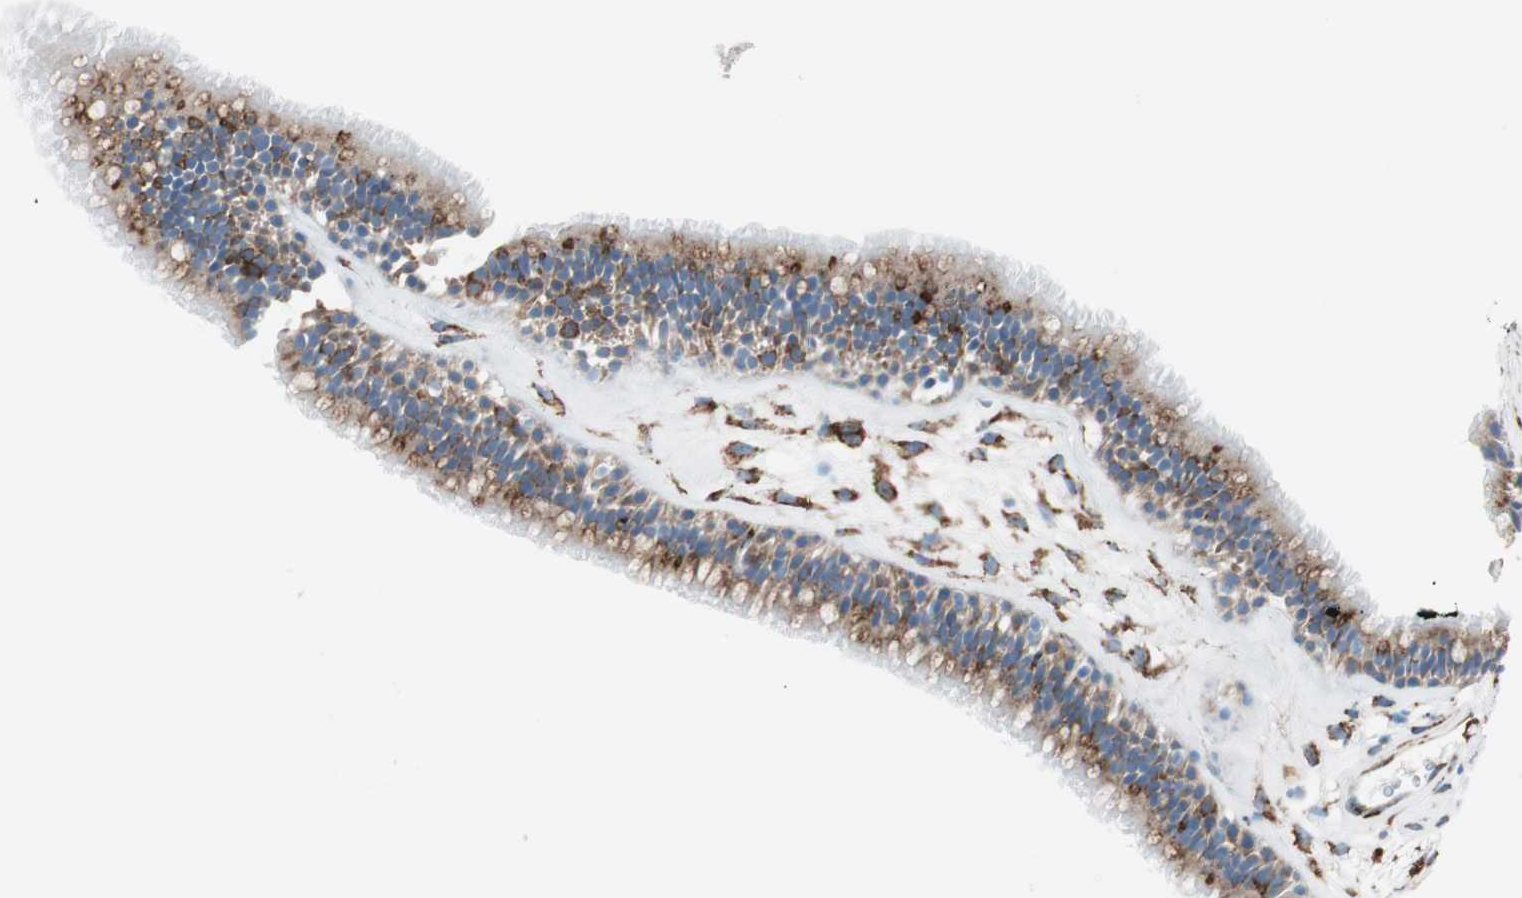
{"staining": {"intensity": "strong", "quantity": ">75%", "location": "cytoplasmic/membranous"}, "tissue": "nasopharynx", "cell_type": "Respiratory epithelial cells", "image_type": "normal", "snomed": [{"axis": "morphology", "description": "Normal tissue, NOS"}, {"axis": "morphology", "description": "Inflammation, NOS"}, {"axis": "topography", "description": "Nasopharynx"}], "caption": "This is an image of immunohistochemistry staining of normal nasopharynx, which shows strong staining in the cytoplasmic/membranous of respiratory epithelial cells.", "gene": "P4HTM", "patient": {"sex": "male", "age": 48}}